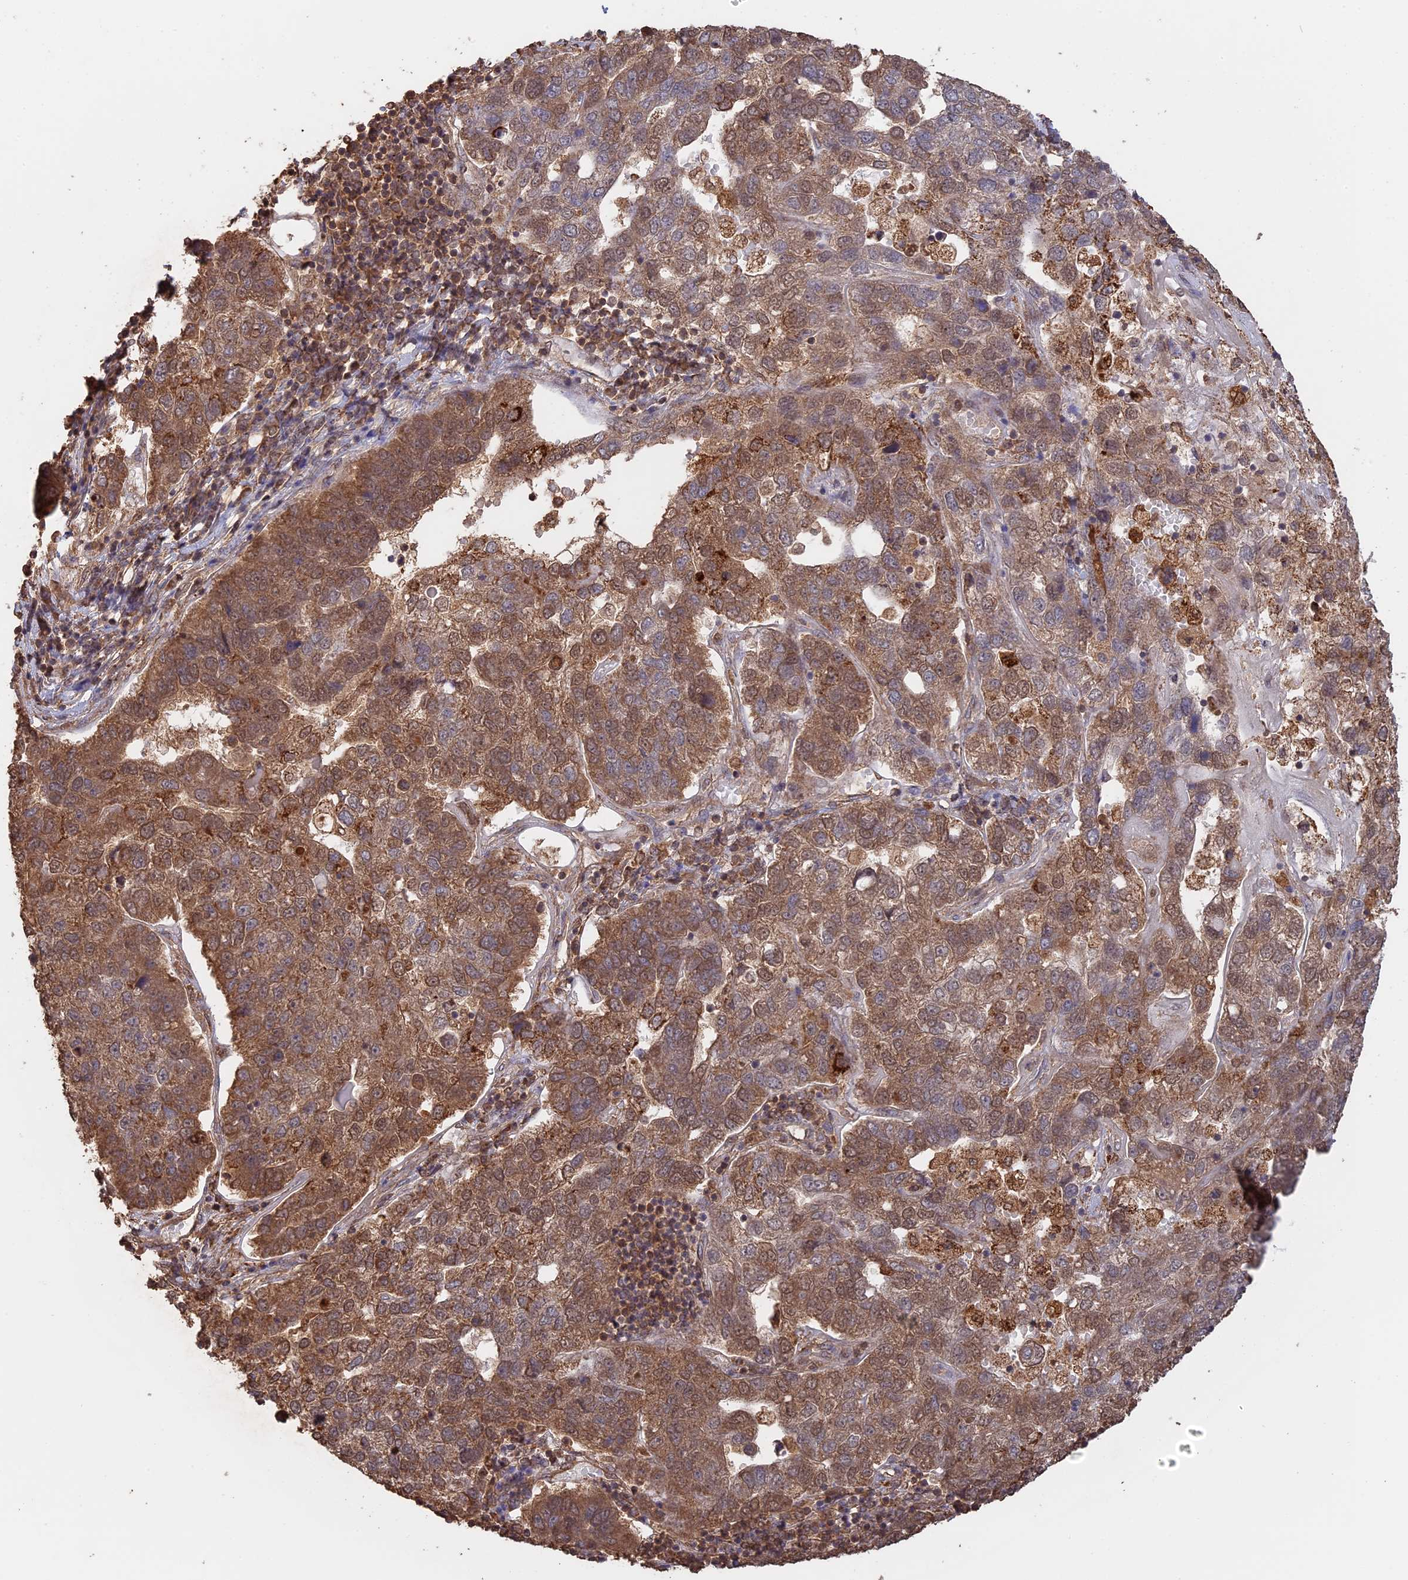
{"staining": {"intensity": "moderate", "quantity": ">75%", "location": "cytoplasmic/membranous"}, "tissue": "pancreatic cancer", "cell_type": "Tumor cells", "image_type": "cancer", "snomed": [{"axis": "morphology", "description": "Adenocarcinoma, NOS"}, {"axis": "topography", "description": "Pancreas"}], "caption": "IHC (DAB (3,3'-diaminobenzidine)) staining of pancreatic cancer (adenocarcinoma) exhibits moderate cytoplasmic/membranous protein staining in approximately >75% of tumor cells.", "gene": "FAM210B", "patient": {"sex": "female", "age": 61}}